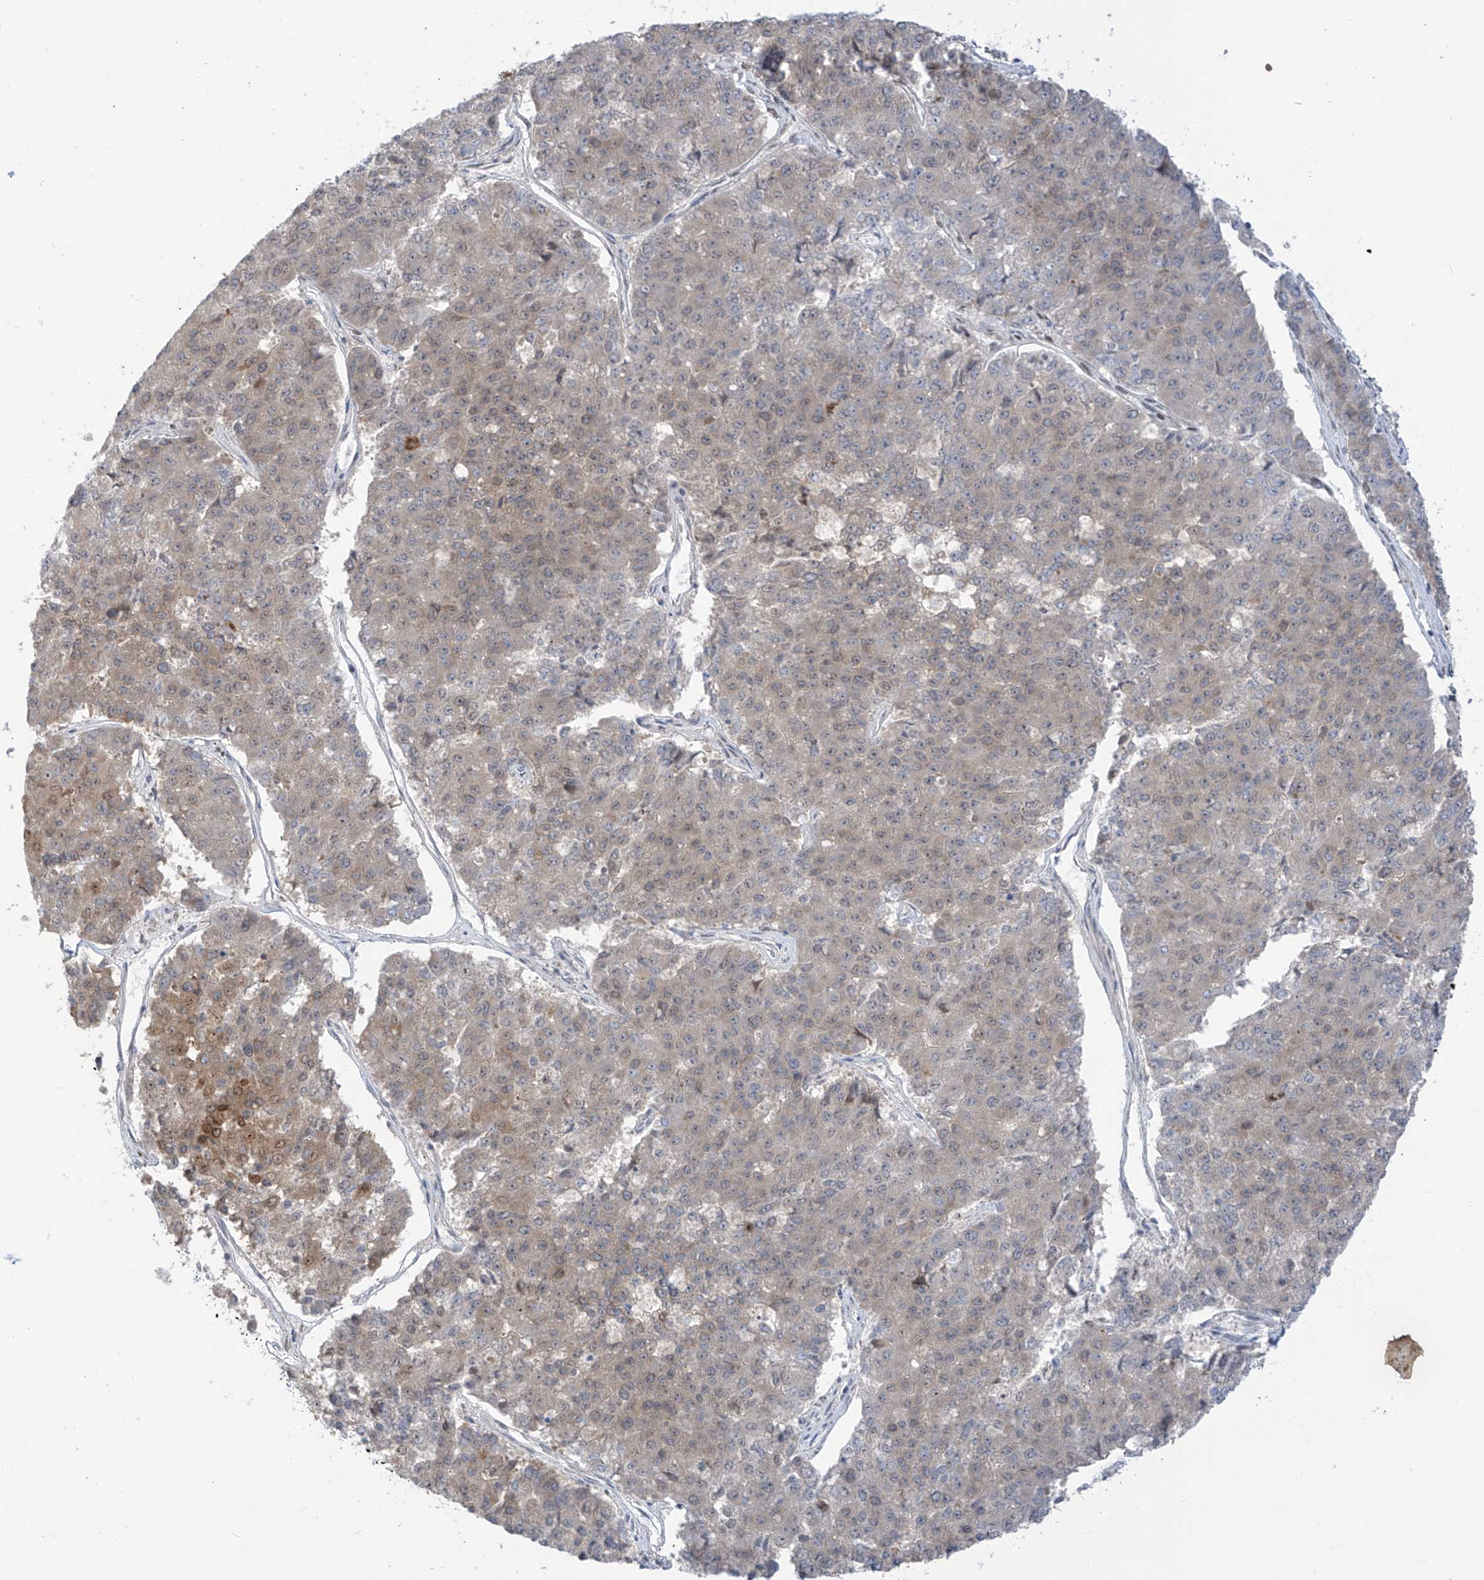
{"staining": {"intensity": "moderate", "quantity": "<25%", "location": "cytoplasmic/membranous"}, "tissue": "pancreatic cancer", "cell_type": "Tumor cells", "image_type": "cancer", "snomed": [{"axis": "morphology", "description": "Adenocarcinoma, NOS"}, {"axis": "topography", "description": "Pancreas"}], "caption": "Protein expression analysis of human pancreatic cancer reveals moderate cytoplasmic/membranous staining in about <25% of tumor cells.", "gene": "PM20D2", "patient": {"sex": "male", "age": 50}}